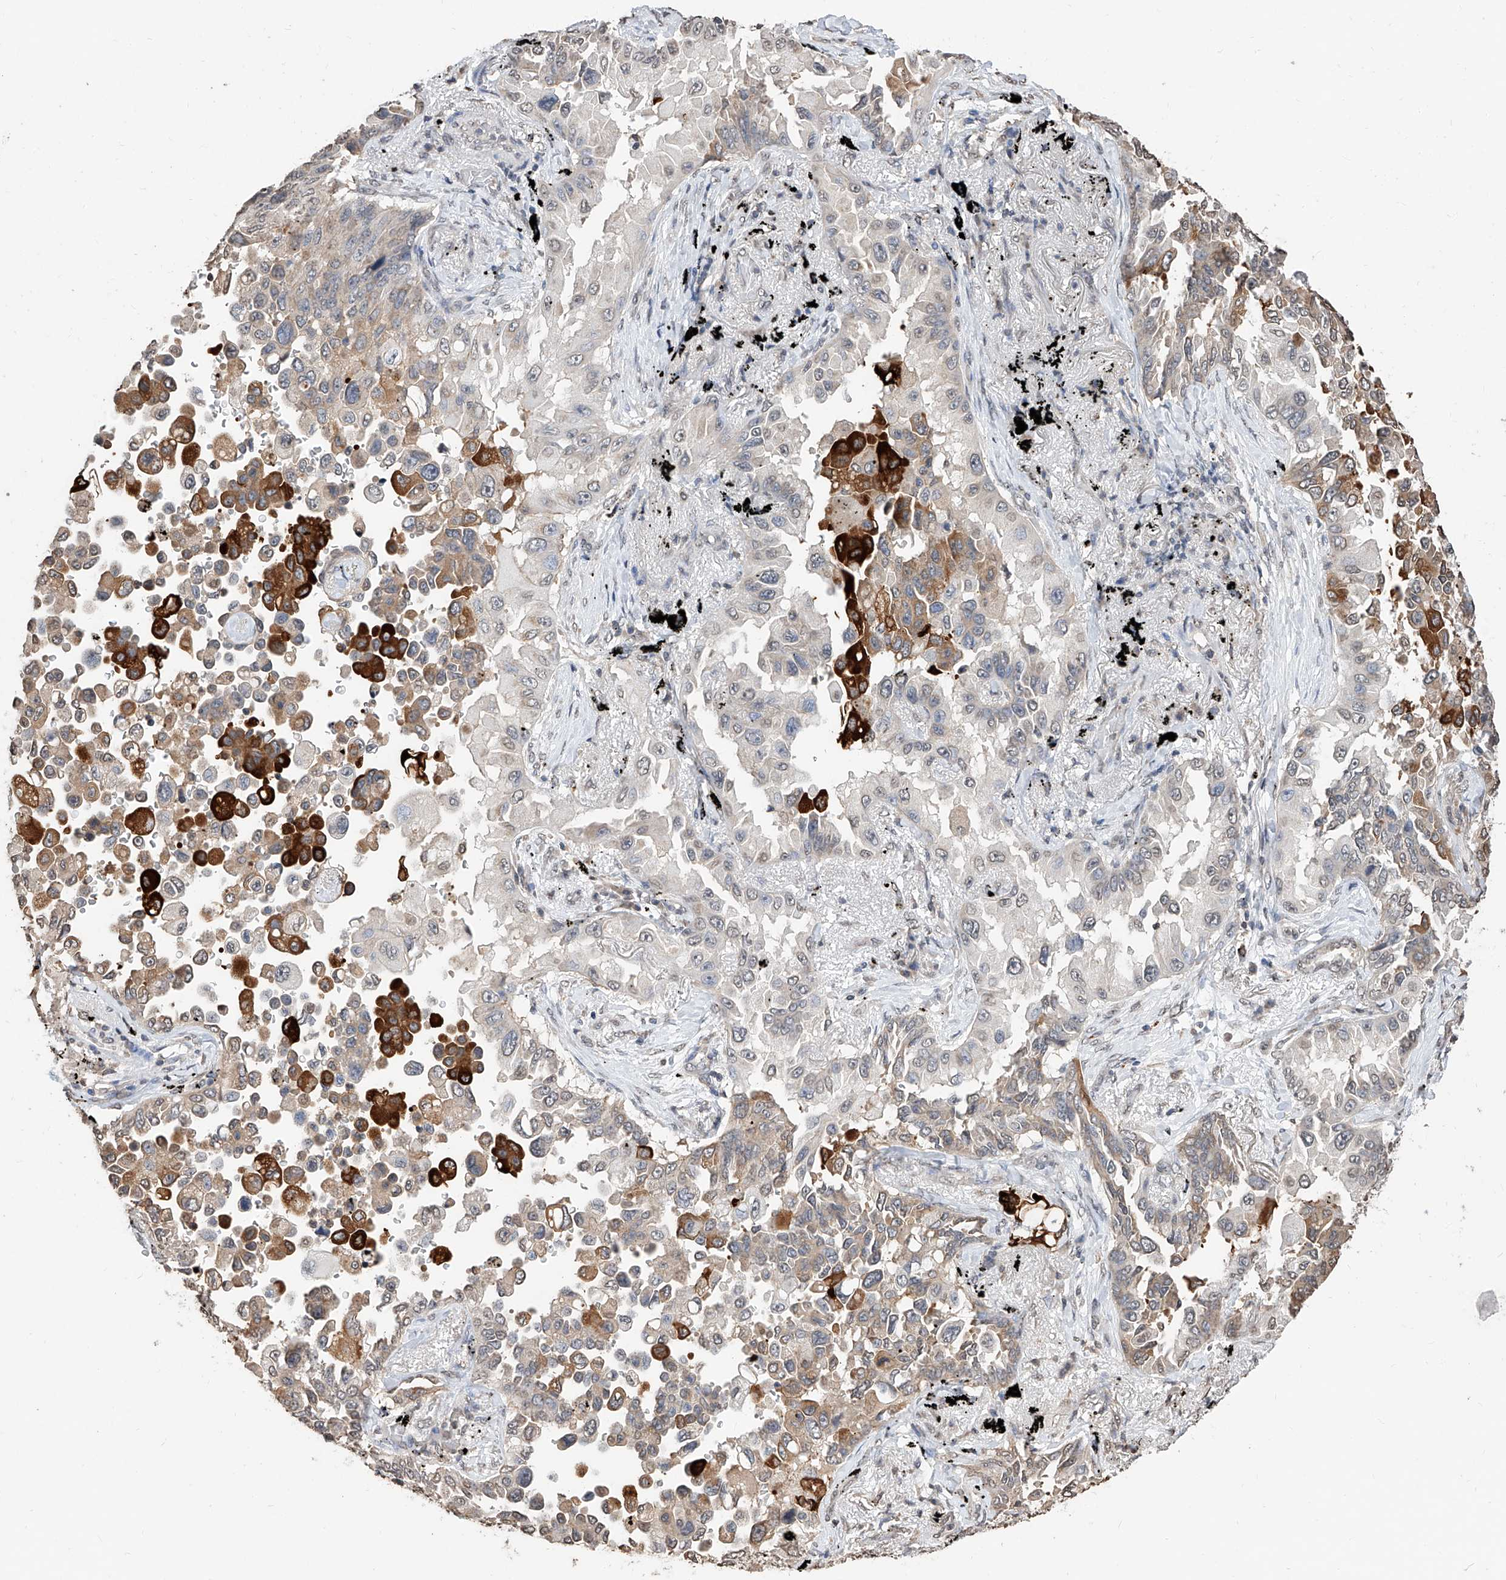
{"staining": {"intensity": "strong", "quantity": "<25%", "location": "cytoplasmic/membranous"}, "tissue": "lung cancer", "cell_type": "Tumor cells", "image_type": "cancer", "snomed": [{"axis": "morphology", "description": "Adenocarcinoma, NOS"}, {"axis": "topography", "description": "Lung"}], "caption": "An image of human adenocarcinoma (lung) stained for a protein demonstrates strong cytoplasmic/membranous brown staining in tumor cells.", "gene": "RP9", "patient": {"sex": "female", "age": 67}}